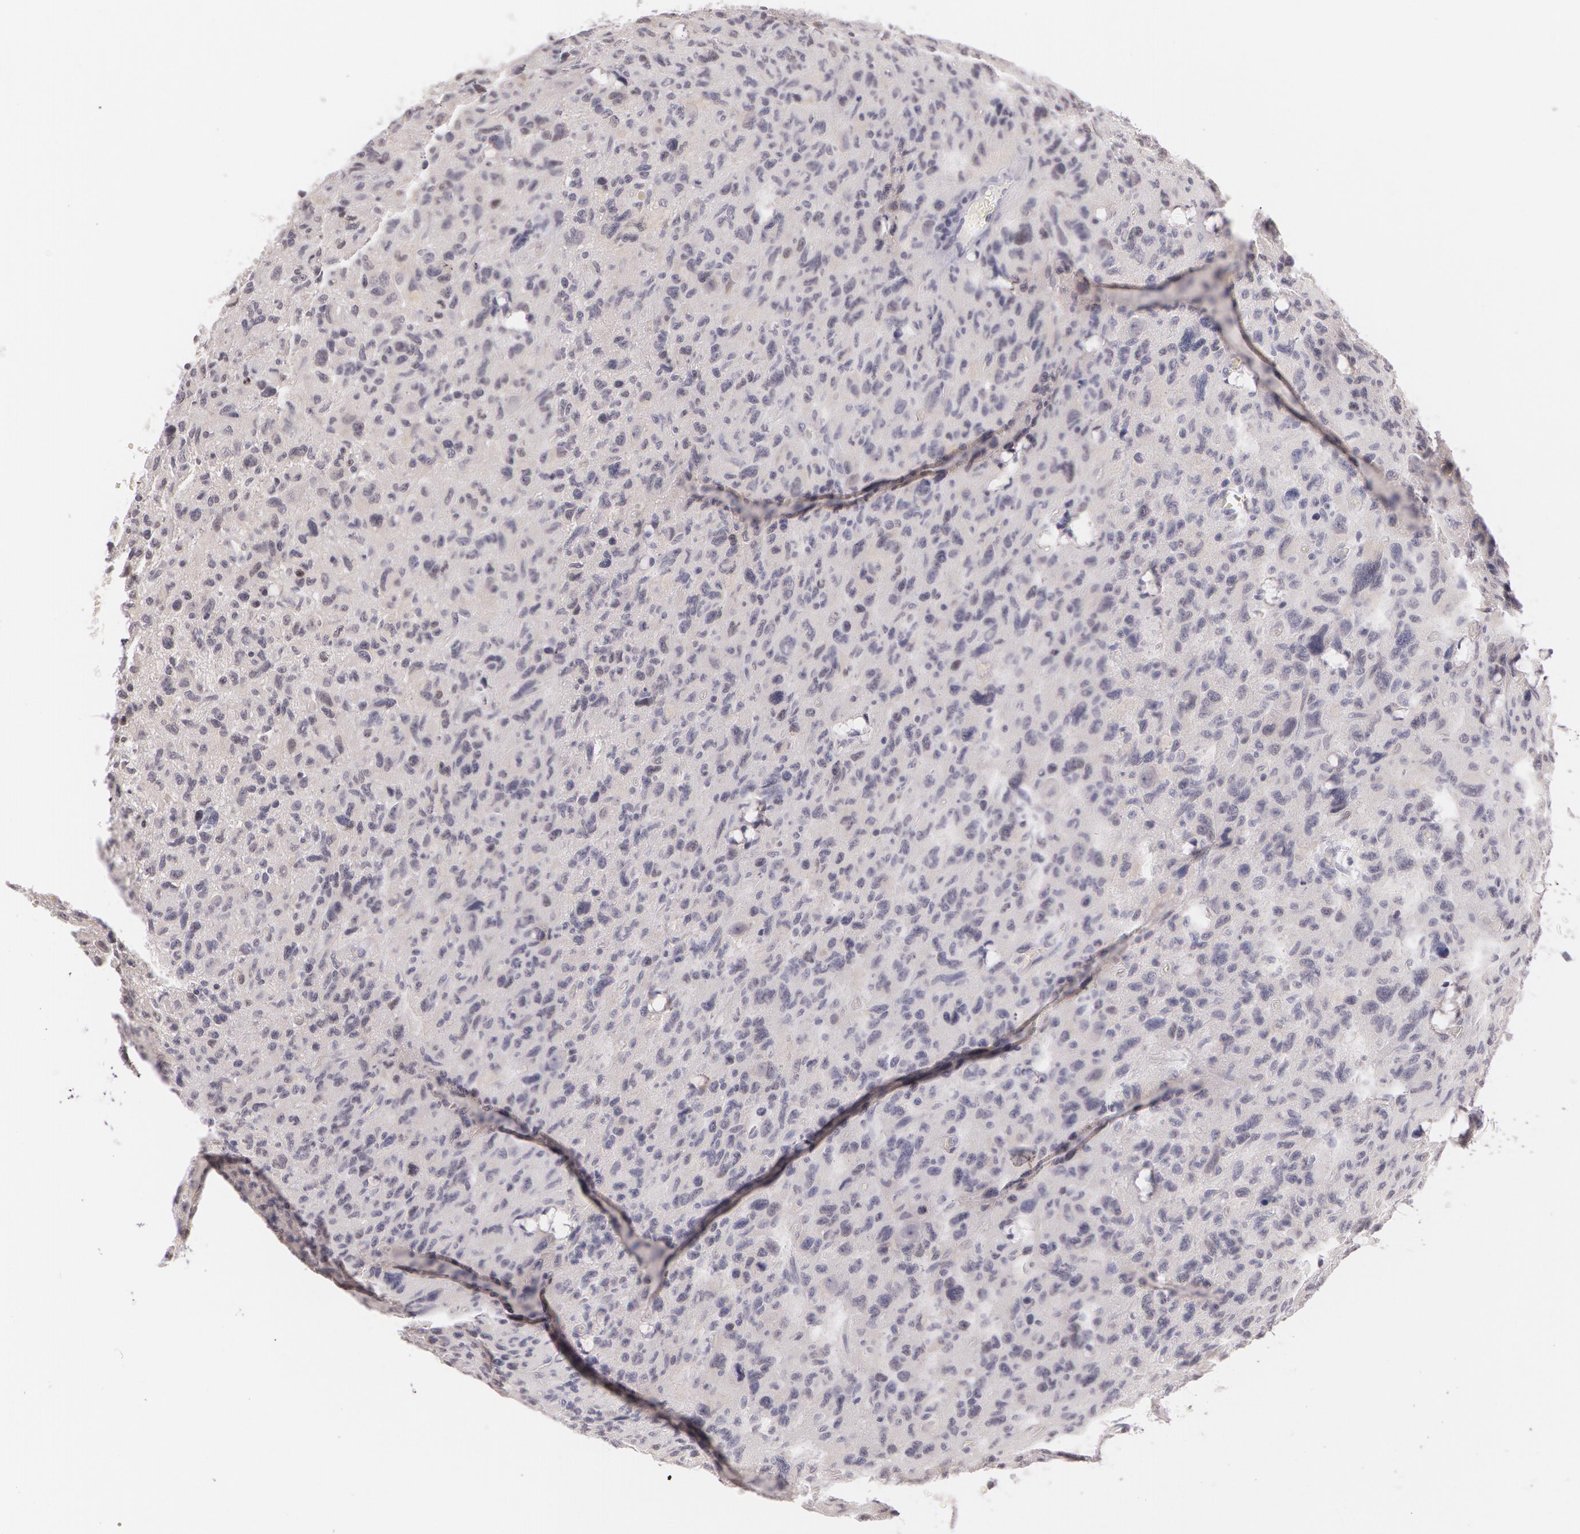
{"staining": {"intensity": "negative", "quantity": "none", "location": "none"}, "tissue": "glioma", "cell_type": "Tumor cells", "image_type": "cancer", "snomed": [{"axis": "morphology", "description": "Glioma, malignant, High grade"}, {"axis": "topography", "description": "Brain"}], "caption": "Photomicrograph shows no protein staining in tumor cells of glioma tissue. Nuclei are stained in blue.", "gene": "LBP", "patient": {"sex": "female", "age": 60}}